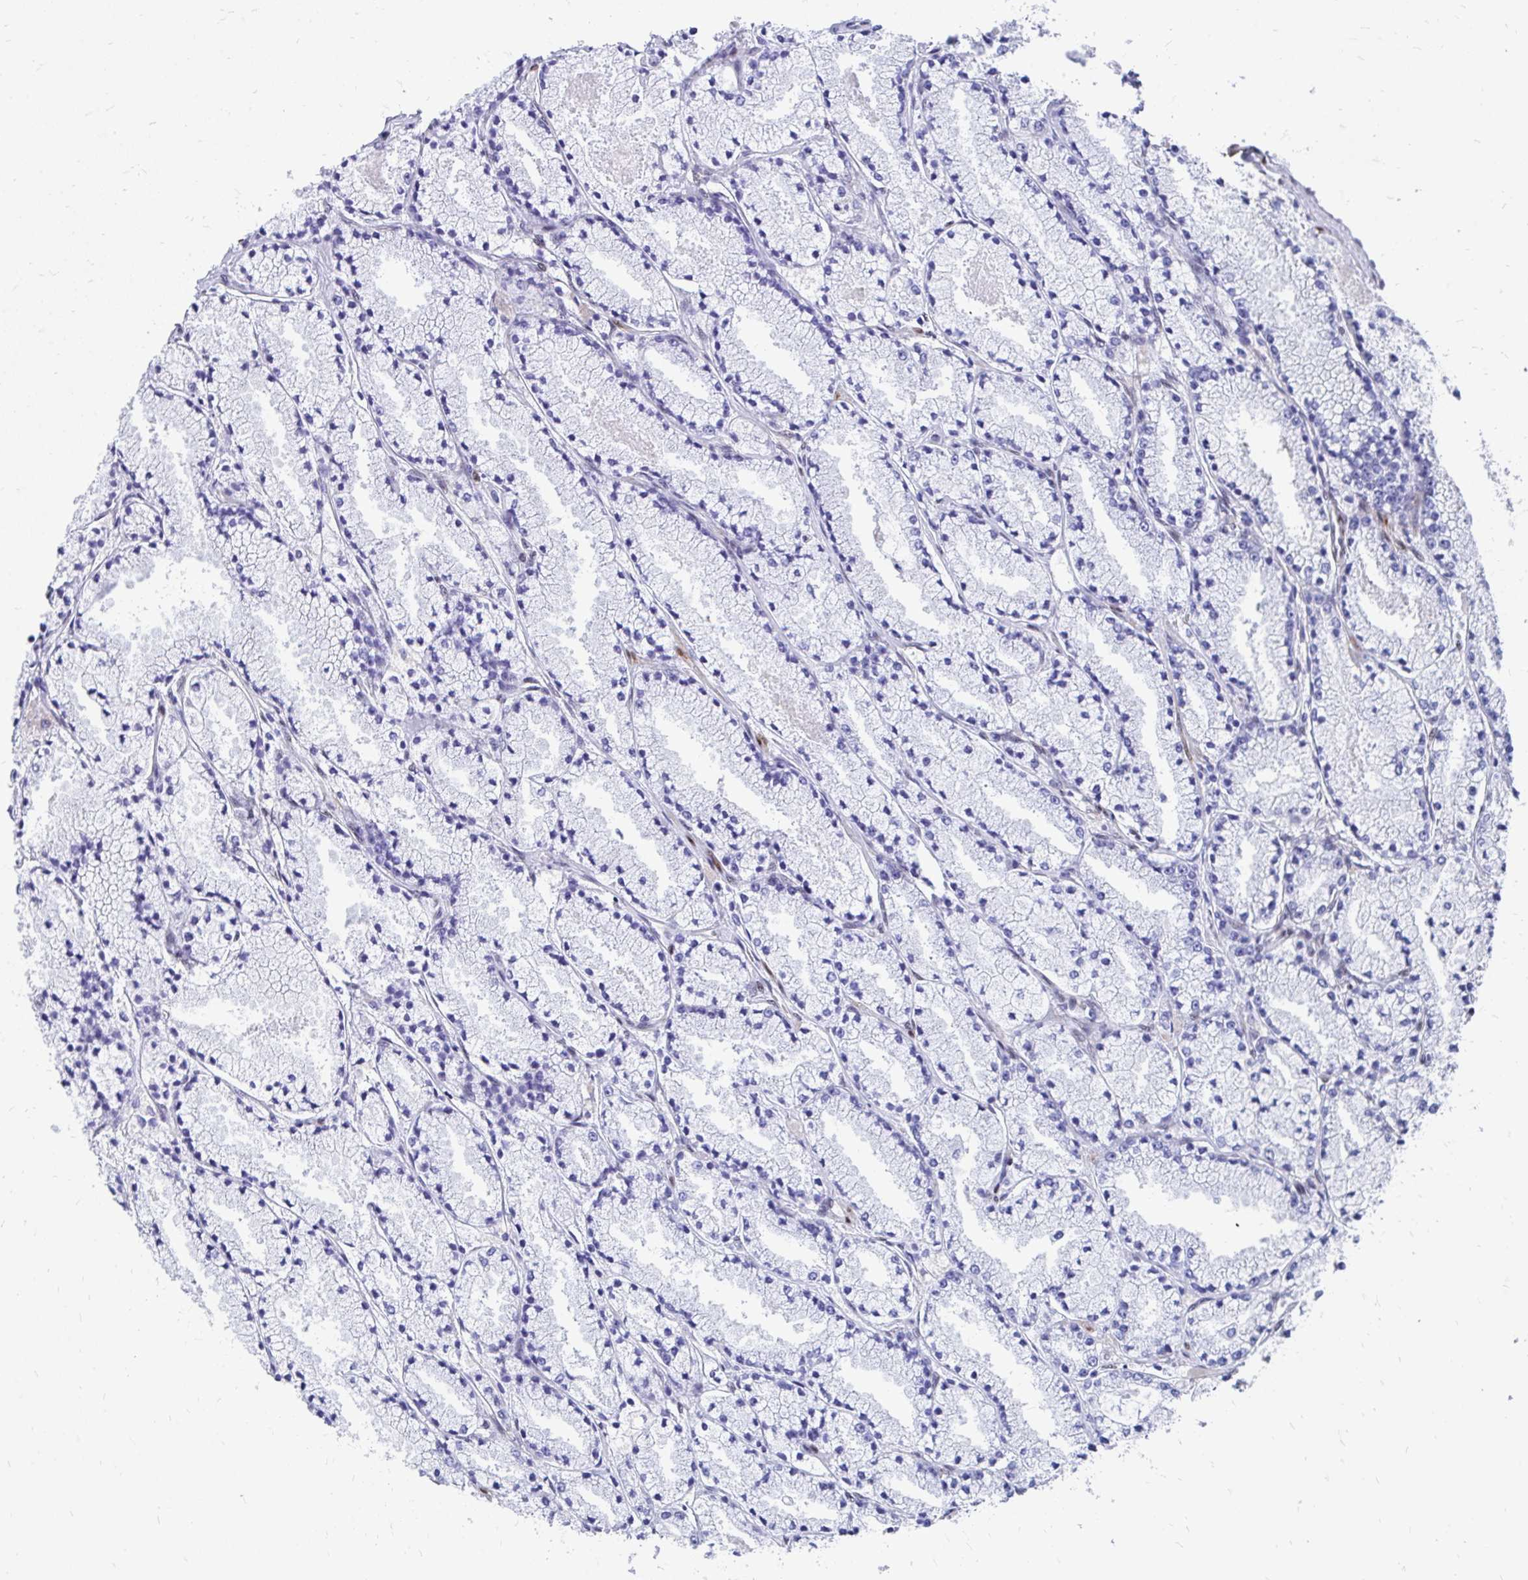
{"staining": {"intensity": "negative", "quantity": "none", "location": "none"}, "tissue": "prostate cancer", "cell_type": "Tumor cells", "image_type": "cancer", "snomed": [{"axis": "morphology", "description": "Adenocarcinoma, High grade"}, {"axis": "topography", "description": "Prostate"}], "caption": "Immunohistochemistry histopathology image of prostate high-grade adenocarcinoma stained for a protein (brown), which demonstrates no staining in tumor cells.", "gene": "RBPMS", "patient": {"sex": "male", "age": 63}}